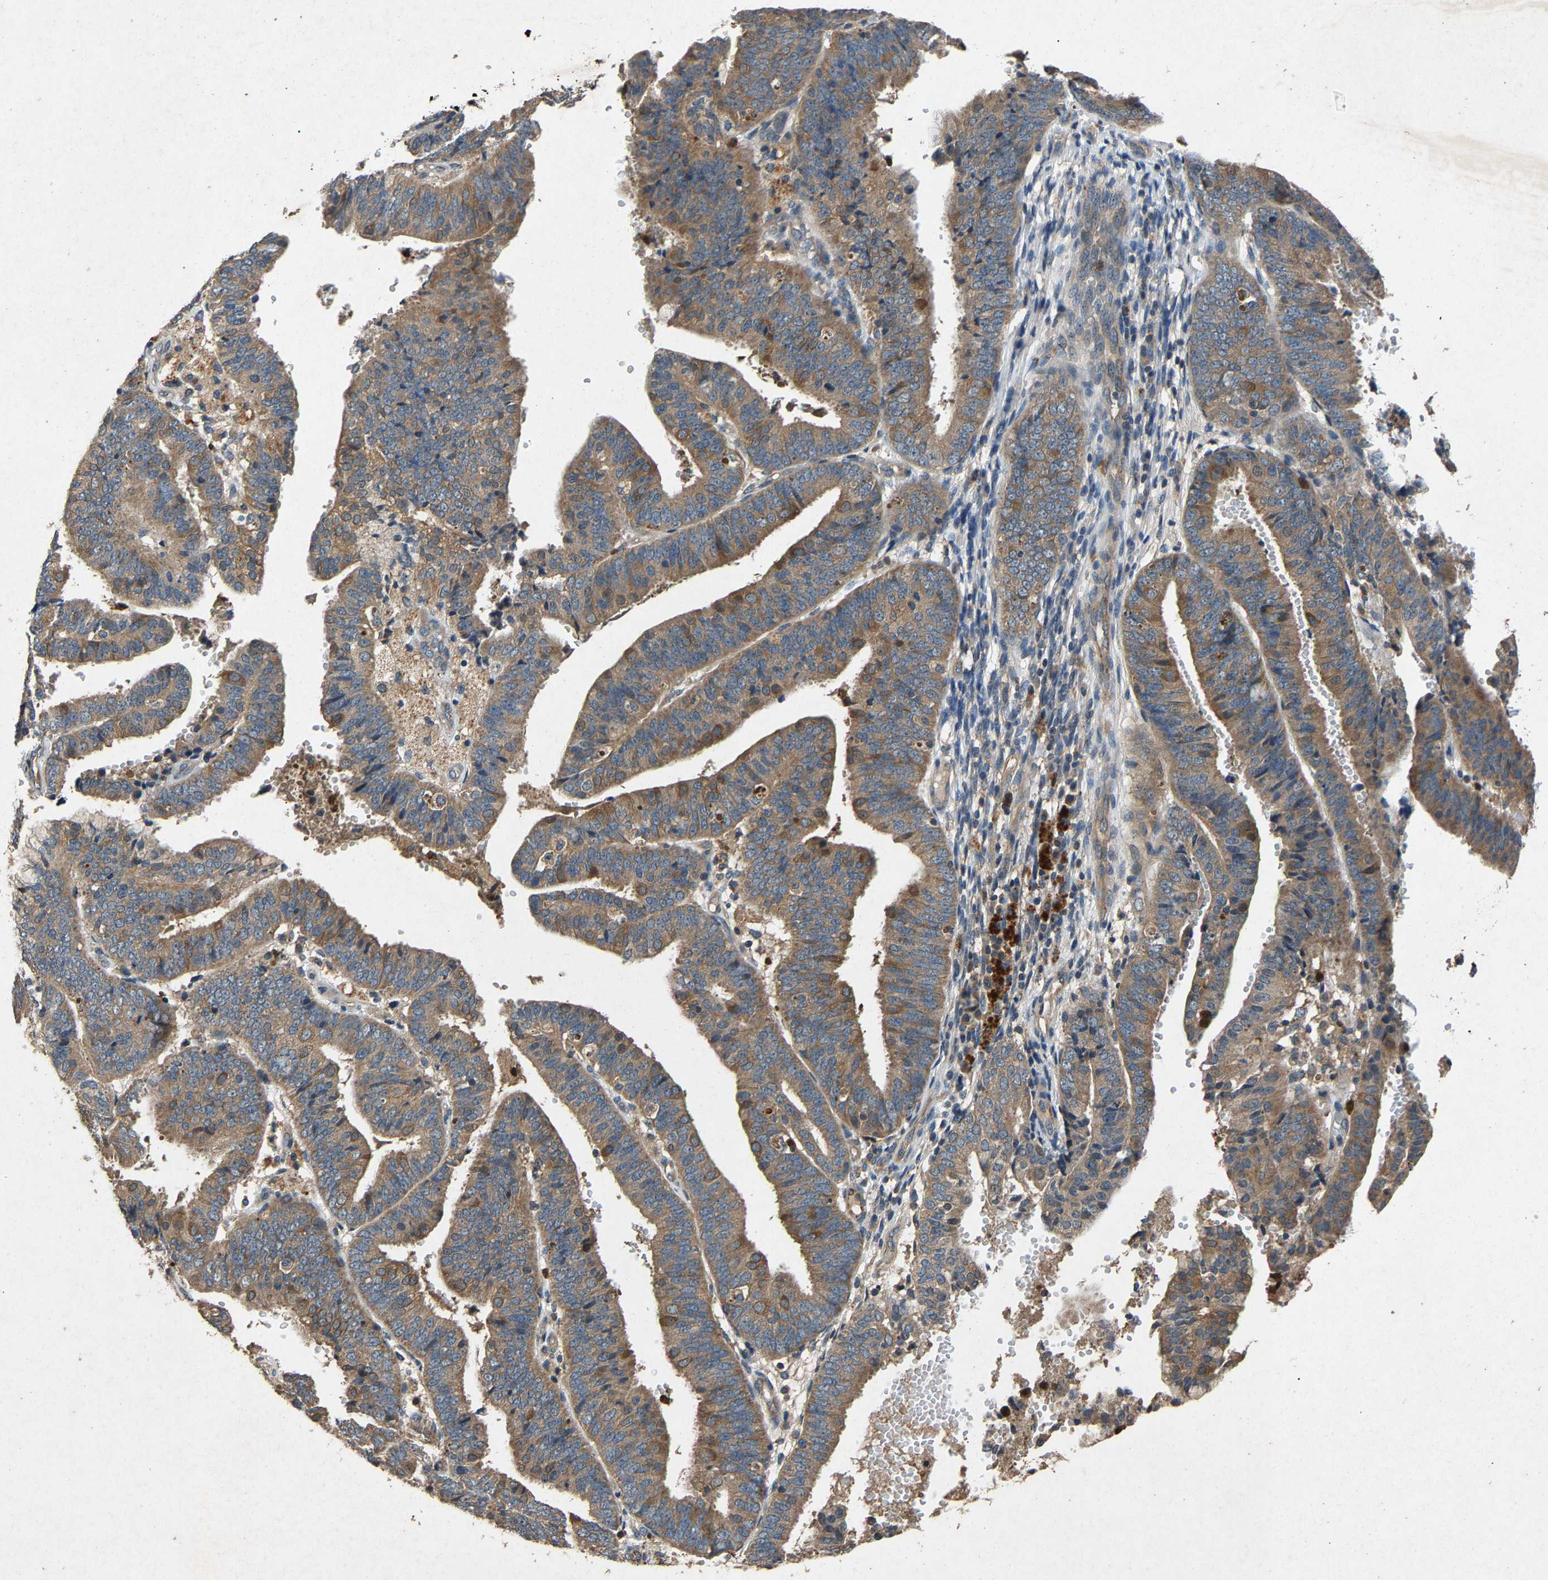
{"staining": {"intensity": "moderate", "quantity": ">75%", "location": "cytoplasmic/membranous"}, "tissue": "endometrial cancer", "cell_type": "Tumor cells", "image_type": "cancer", "snomed": [{"axis": "morphology", "description": "Adenocarcinoma, NOS"}, {"axis": "topography", "description": "Endometrium"}], "caption": "The photomicrograph exhibits a brown stain indicating the presence of a protein in the cytoplasmic/membranous of tumor cells in endometrial adenocarcinoma. Using DAB (3,3'-diaminobenzidine) (brown) and hematoxylin (blue) stains, captured at high magnification using brightfield microscopy.", "gene": "PPID", "patient": {"sex": "female", "age": 63}}